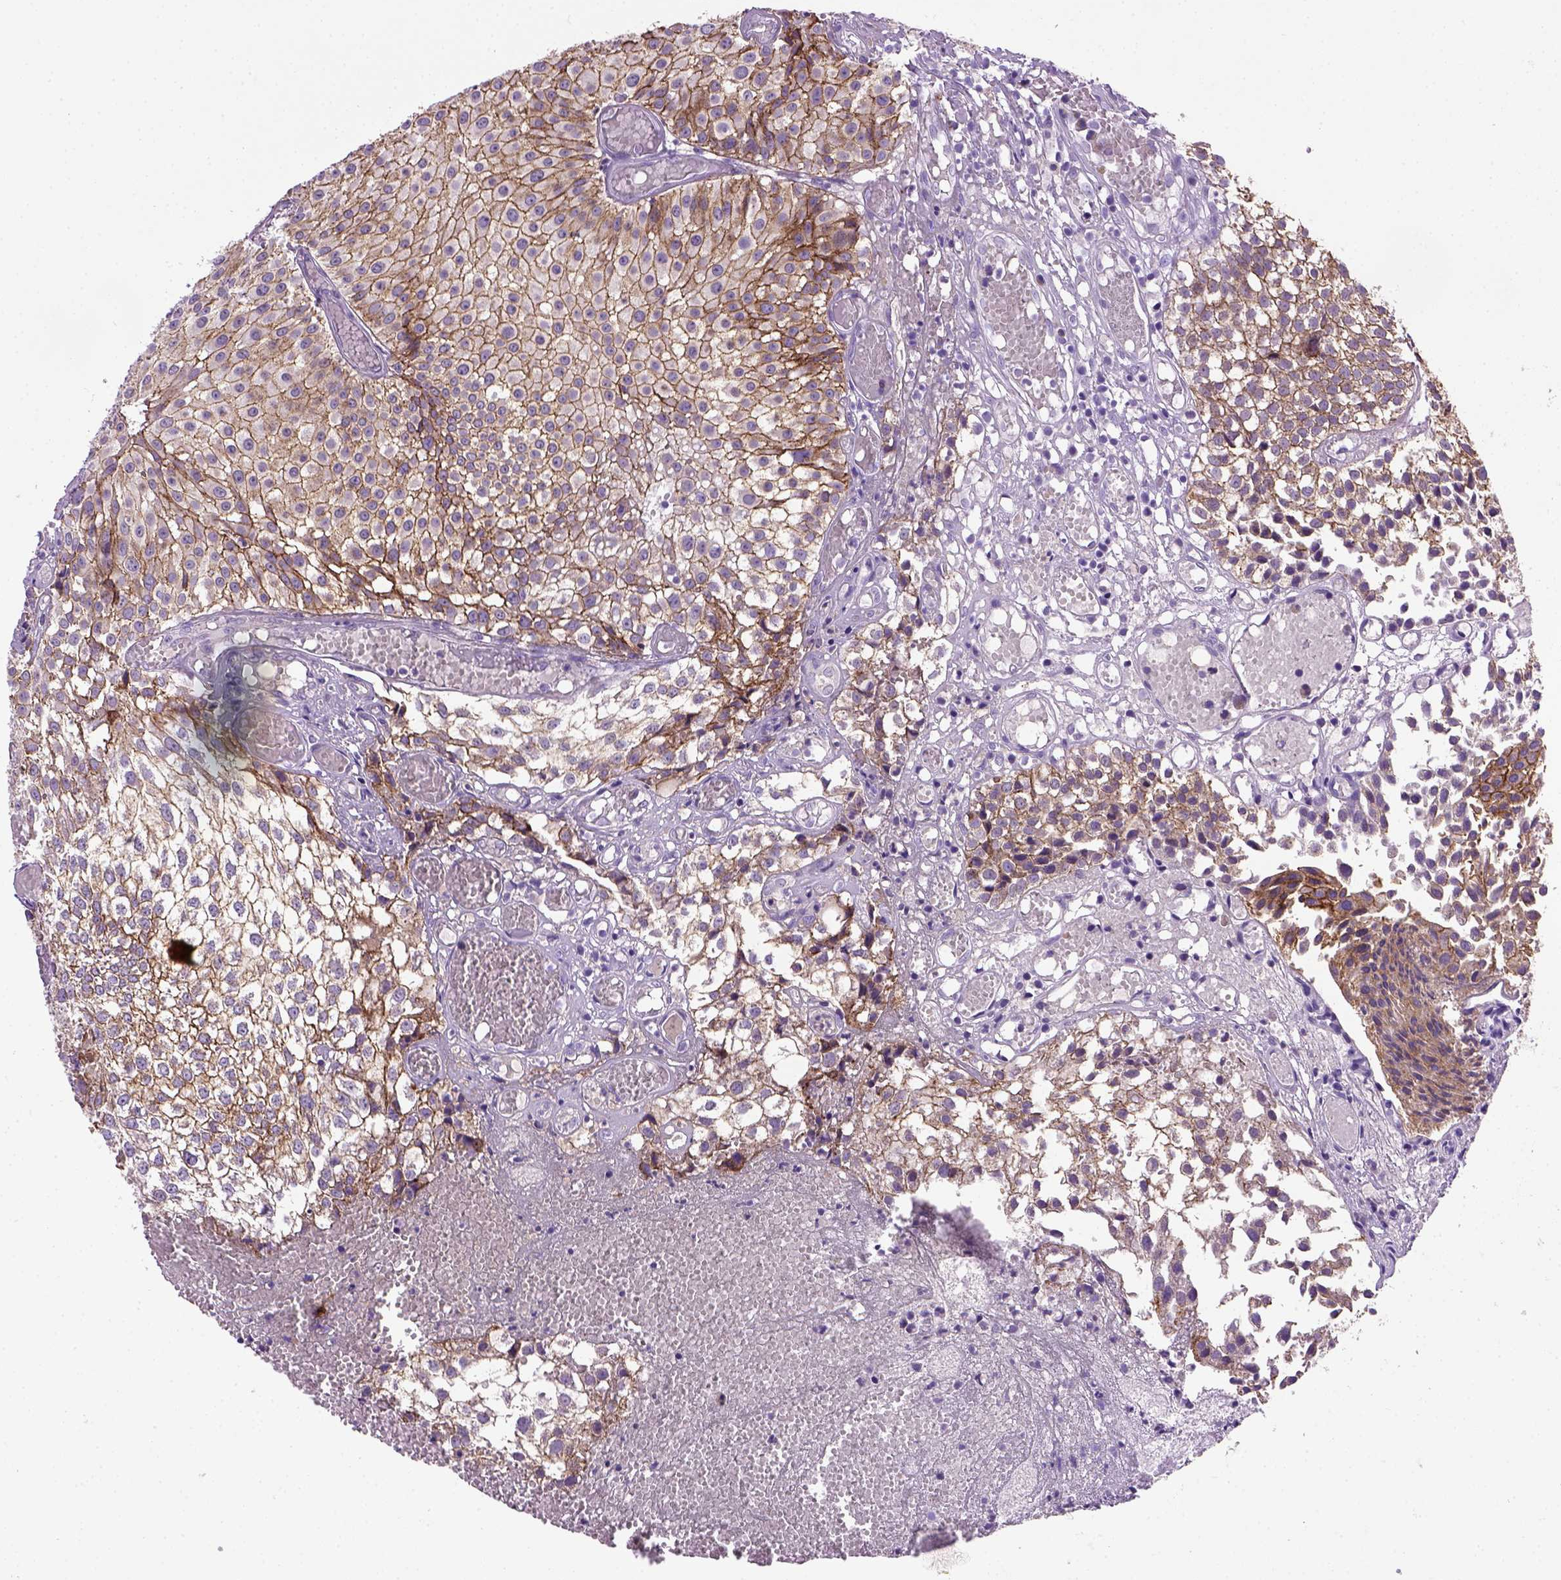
{"staining": {"intensity": "moderate", "quantity": "25%-75%", "location": "cytoplasmic/membranous"}, "tissue": "urothelial cancer", "cell_type": "Tumor cells", "image_type": "cancer", "snomed": [{"axis": "morphology", "description": "Urothelial carcinoma, Low grade"}, {"axis": "topography", "description": "Urinary bladder"}], "caption": "A photomicrograph of human low-grade urothelial carcinoma stained for a protein demonstrates moderate cytoplasmic/membranous brown staining in tumor cells.", "gene": "CDH1", "patient": {"sex": "male", "age": 79}}